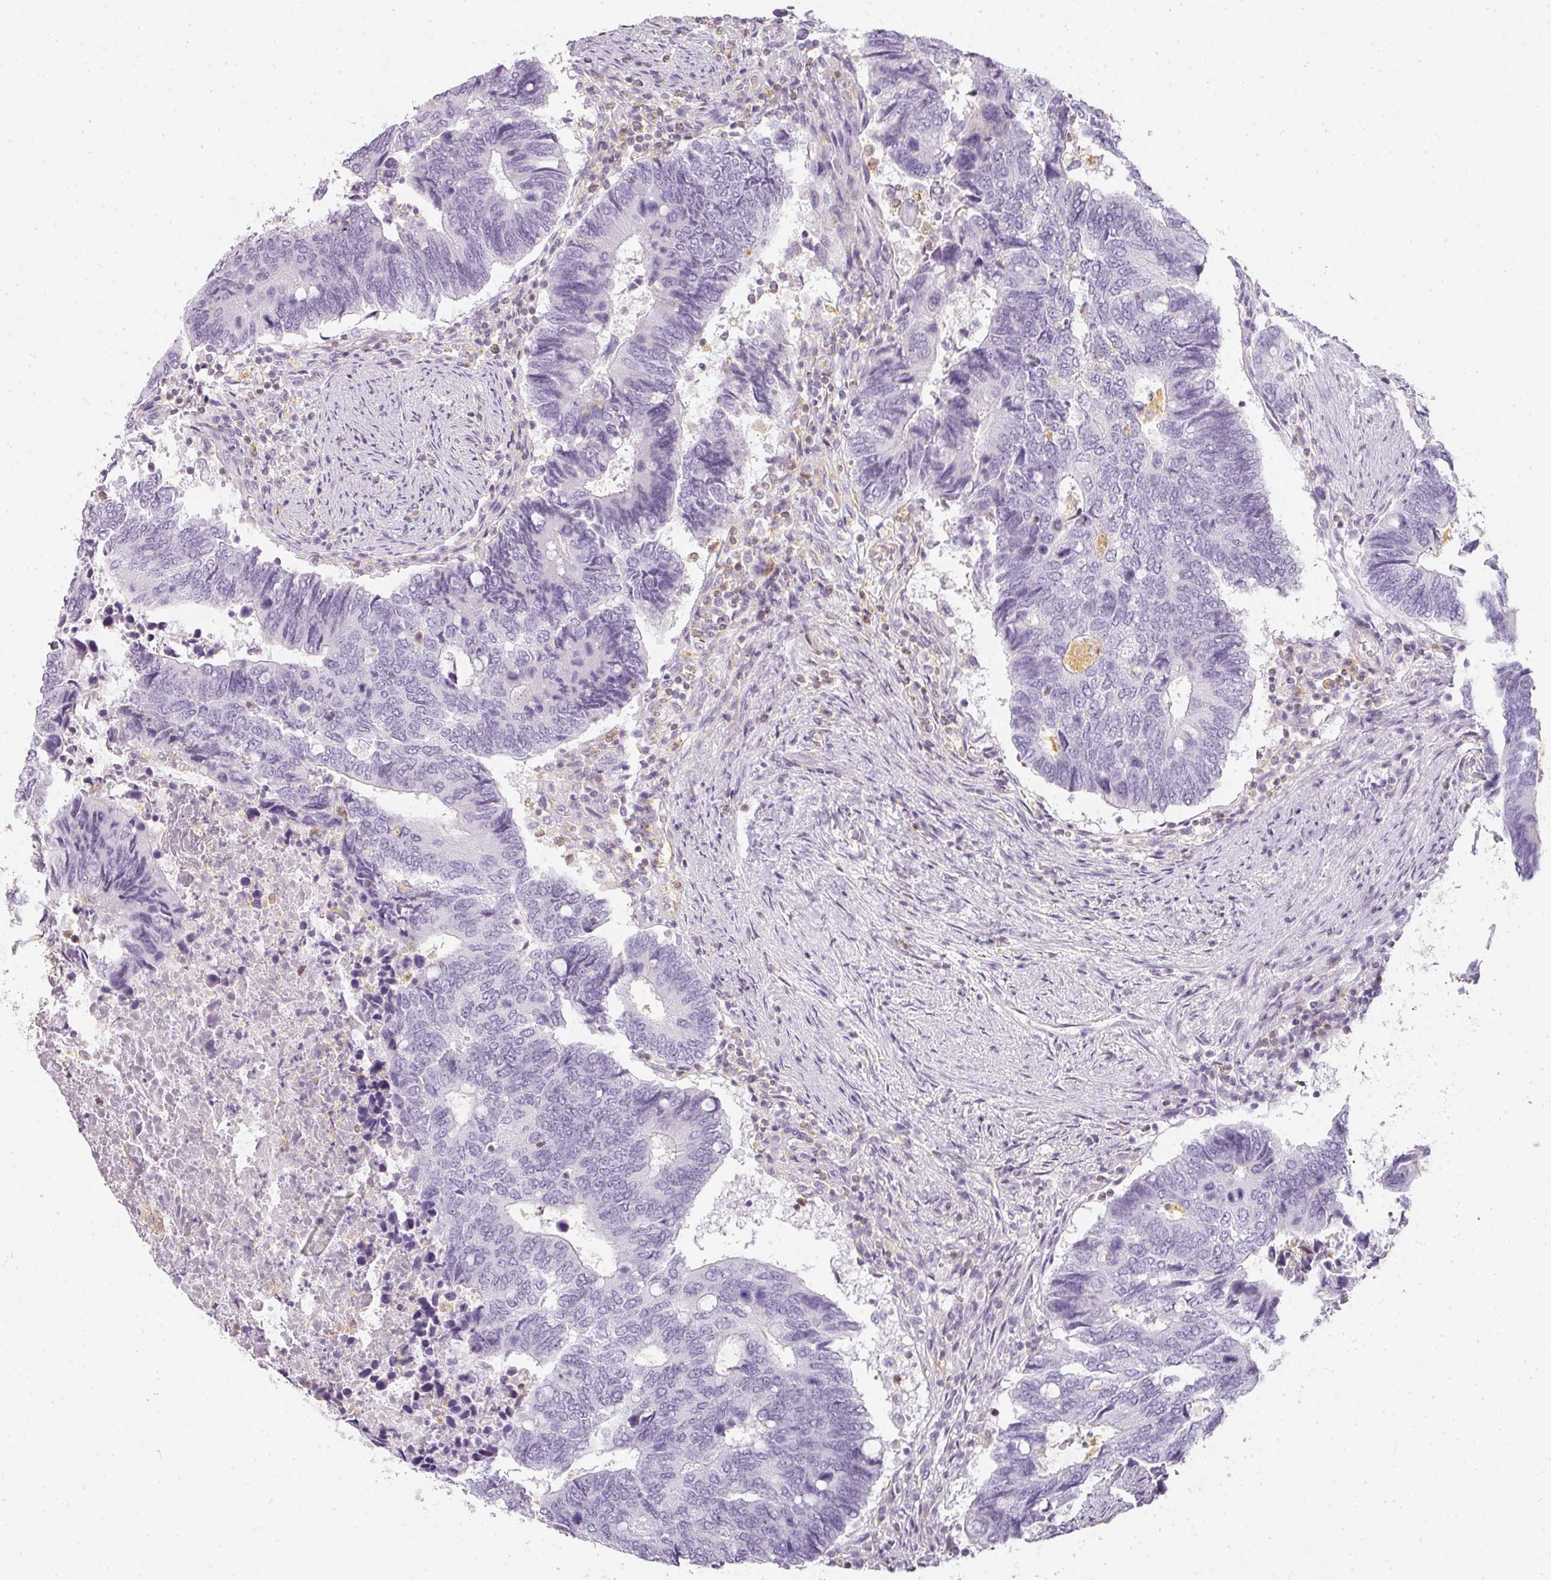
{"staining": {"intensity": "negative", "quantity": "none", "location": "none"}, "tissue": "colorectal cancer", "cell_type": "Tumor cells", "image_type": "cancer", "snomed": [{"axis": "morphology", "description": "Adenocarcinoma, NOS"}, {"axis": "topography", "description": "Colon"}], "caption": "Immunohistochemistry (IHC) of human colorectal cancer (adenocarcinoma) reveals no staining in tumor cells.", "gene": "TMEM42", "patient": {"sex": "male", "age": 87}}